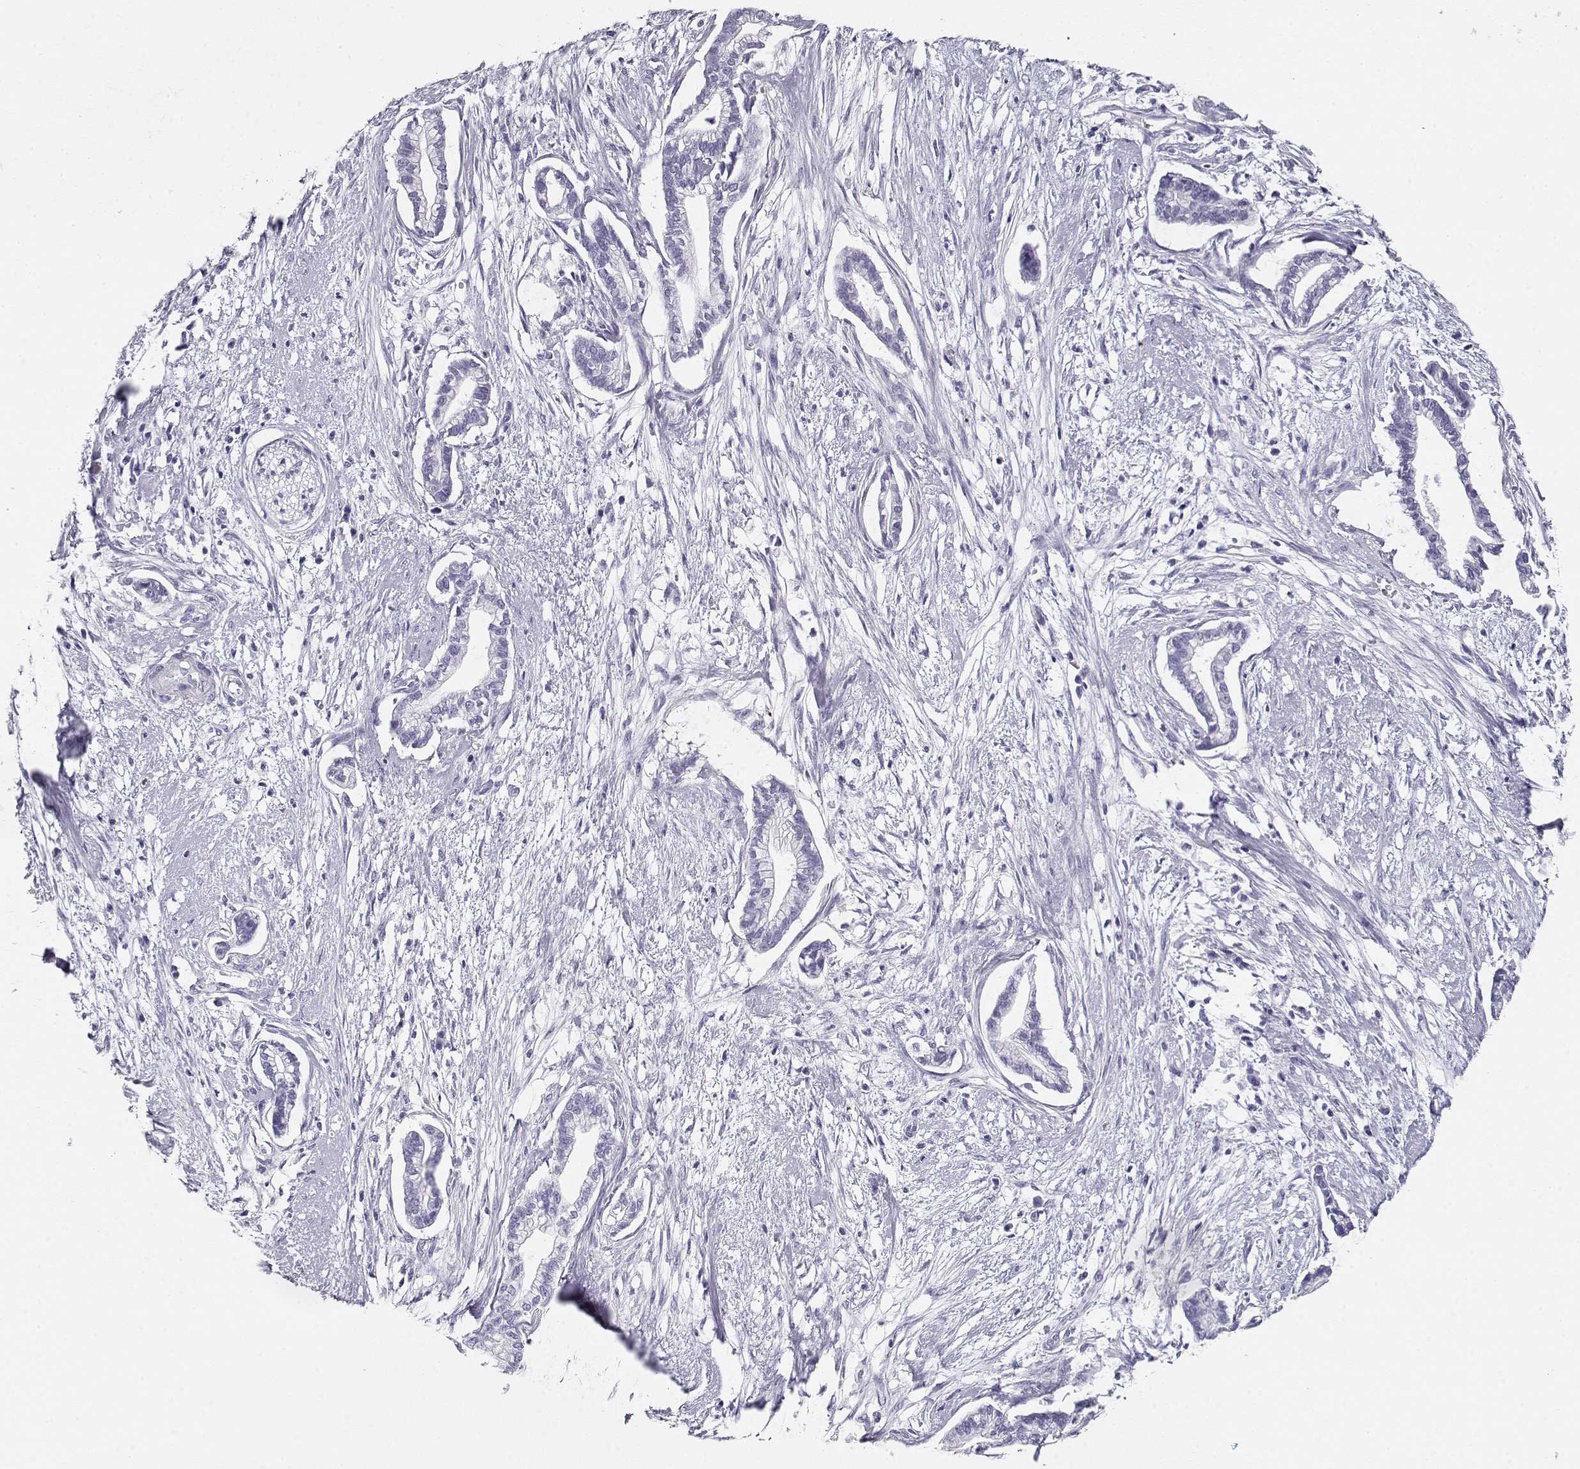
{"staining": {"intensity": "negative", "quantity": "none", "location": "none"}, "tissue": "cervical cancer", "cell_type": "Tumor cells", "image_type": "cancer", "snomed": [{"axis": "morphology", "description": "Adenocarcinoma, NOS"}, {"axis": "topography", "description": "Cervix"}], "caption": "The photomicrograph demonstrates no significant staining in tumor cells of cervical adenocarcinoma.", "gene": "MAGEC1", "patient": {"sex": "female", "age": 62}}